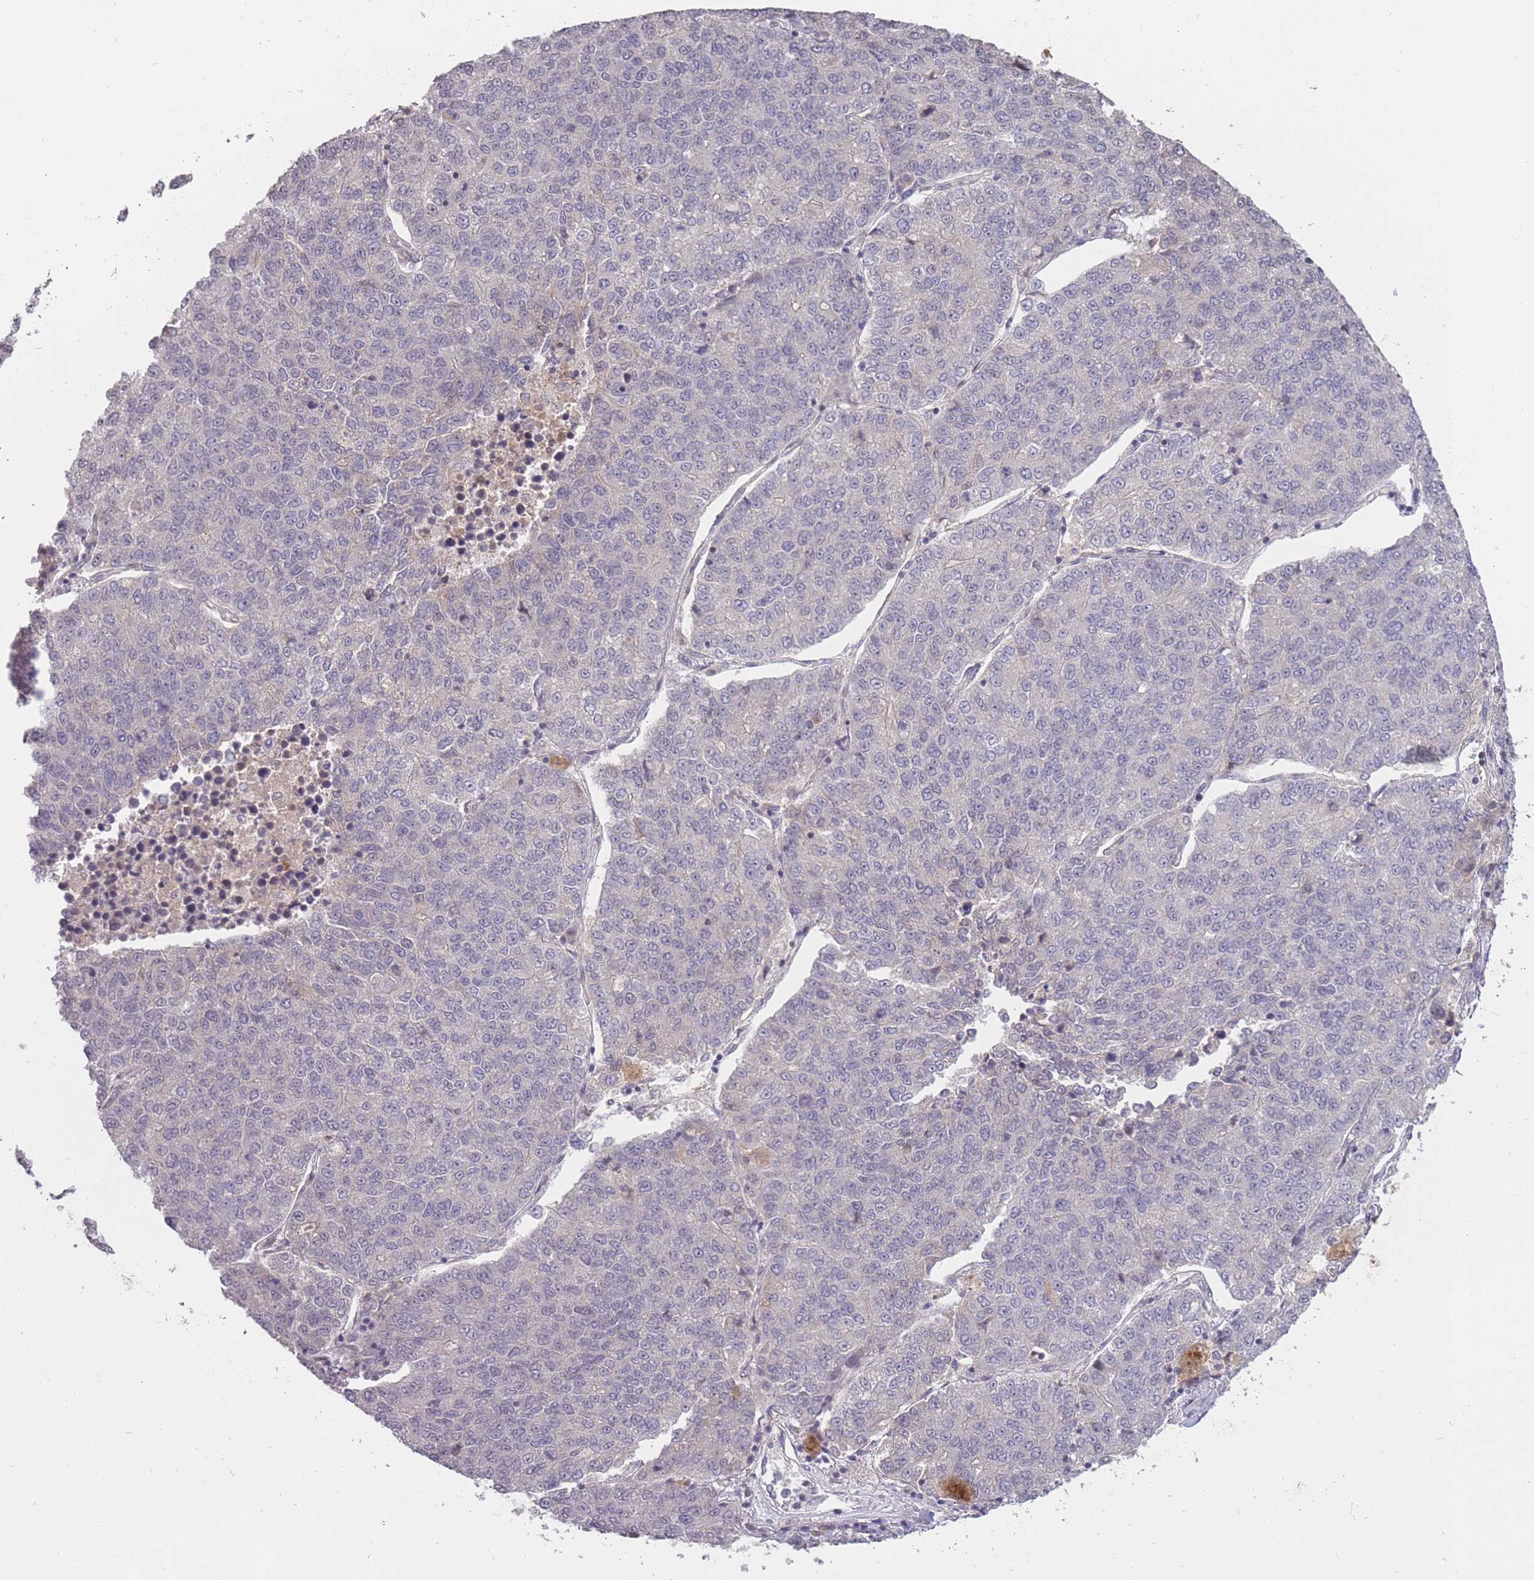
{"staining": {"intensity": "negative", "quantity": "none", "location": "none"}, "tissue": "lung cancer", "cell_type": "Tumor cells", "image_type": "cancer", "snomed": [{"axis": "morphology", "description": "Adenocarcinoma, NOS"}, {"axis": "topography", "description": "Lung"}], "caption": "IHC micrograph of neoplastic tissue: human adenocarcinoma (lung) stained with DAB displays no significant protein expression in tumor cells. Brightfield microscopy of IHC stained with DAB (brown) and hematoxylin (blue), captured at high magnification.", "gene": "ADCYAP1R1", "patient": {"sex": "male", "age": 49}}